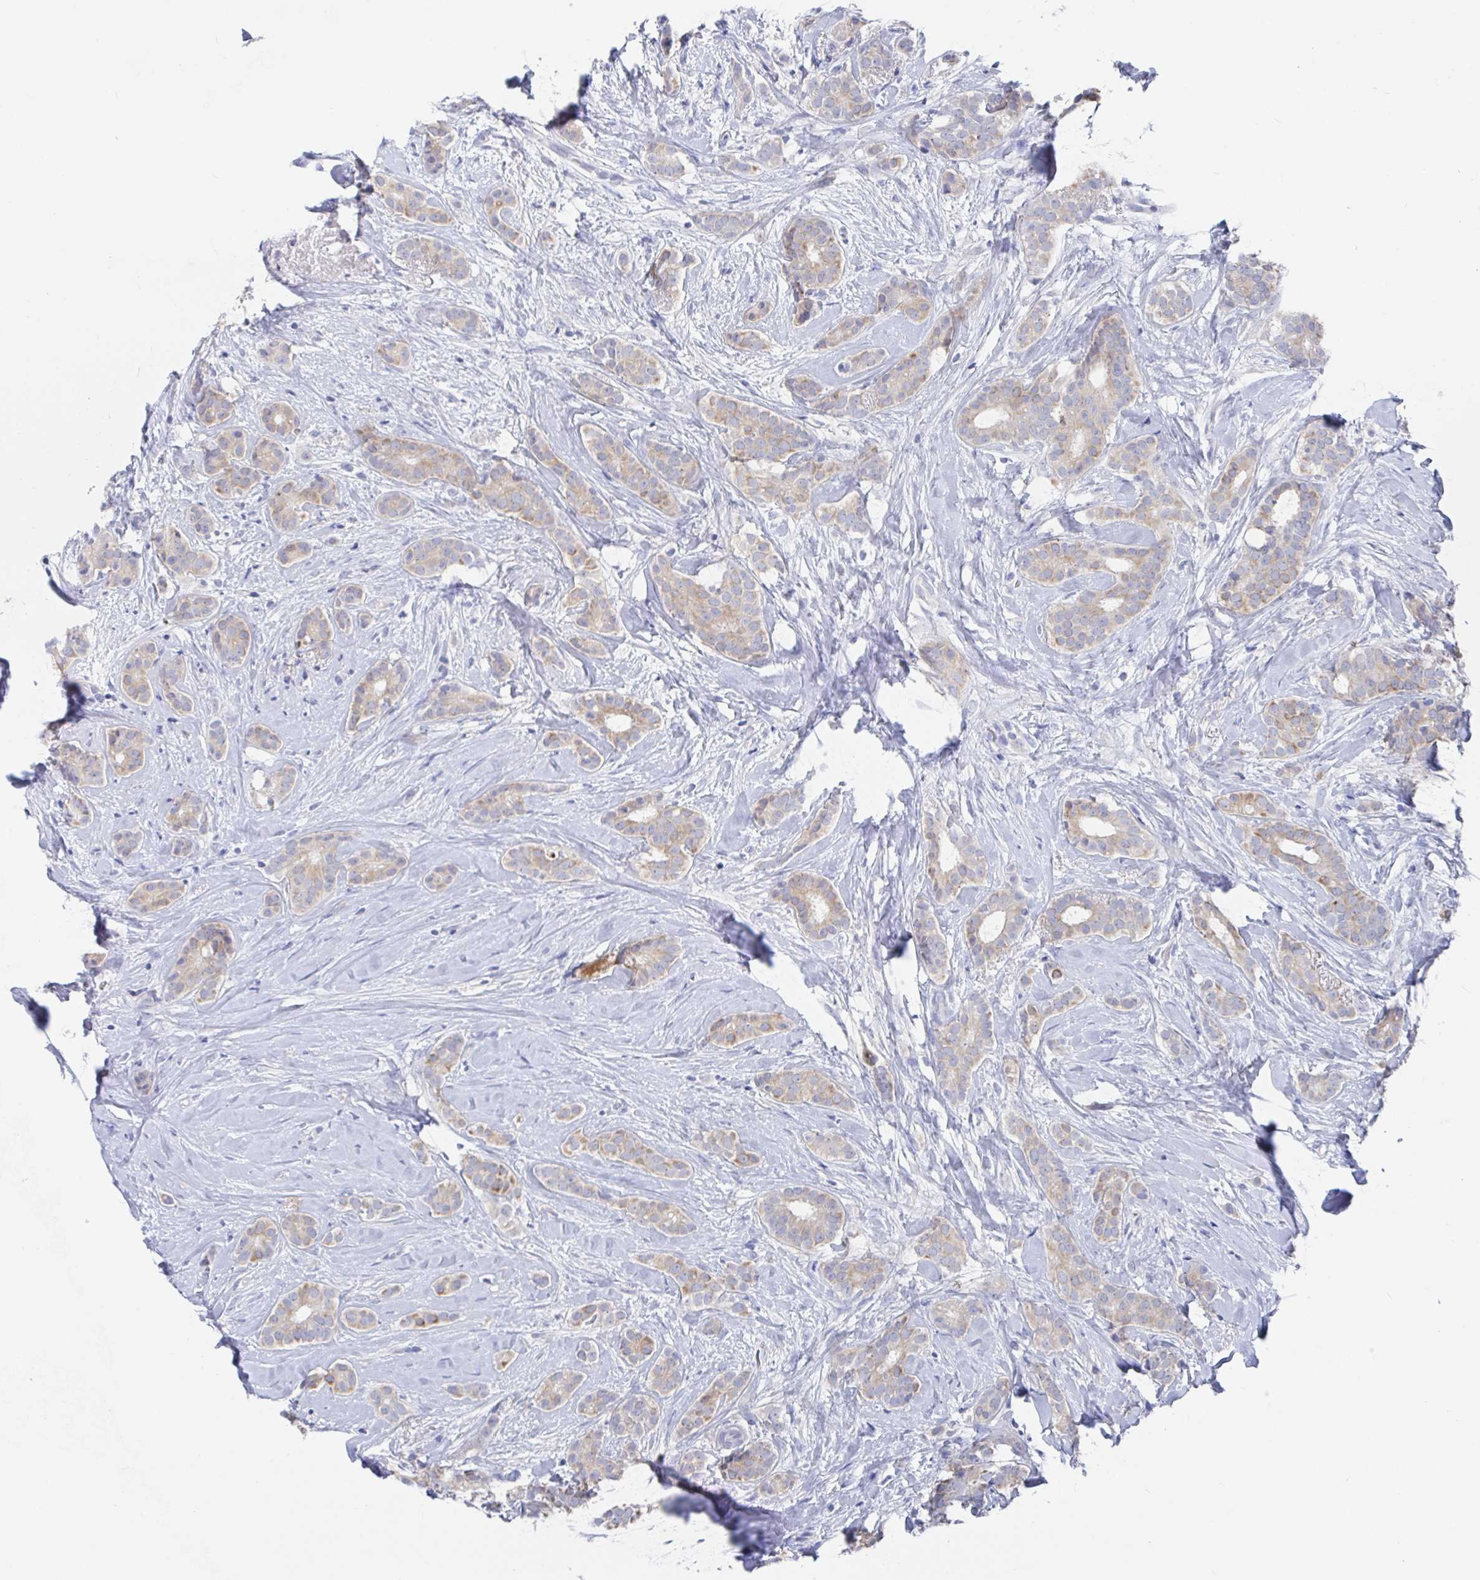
{"staining": {"intensity": "weak", "quantity": "25%-75%", "location": "cytoplasmic/membranous"}, "tissue": "breast cancer", "cell_type": "Tumor cells", "image_type": "cancer", "snomed": [{"axis": "morphology", "description": "Duct carcinoma"}, {"axis": "topography", "description": "Breast"}], "caption": "Immunohistochemical staining of human invasive ductal carcinoma (breast) shows low levels of weak cytoplasmic/membranous protein expression in approximately 25%-75% of tumor cells.", "gene": "GPR148", "patient": {"sex": "female", "age": 65}}